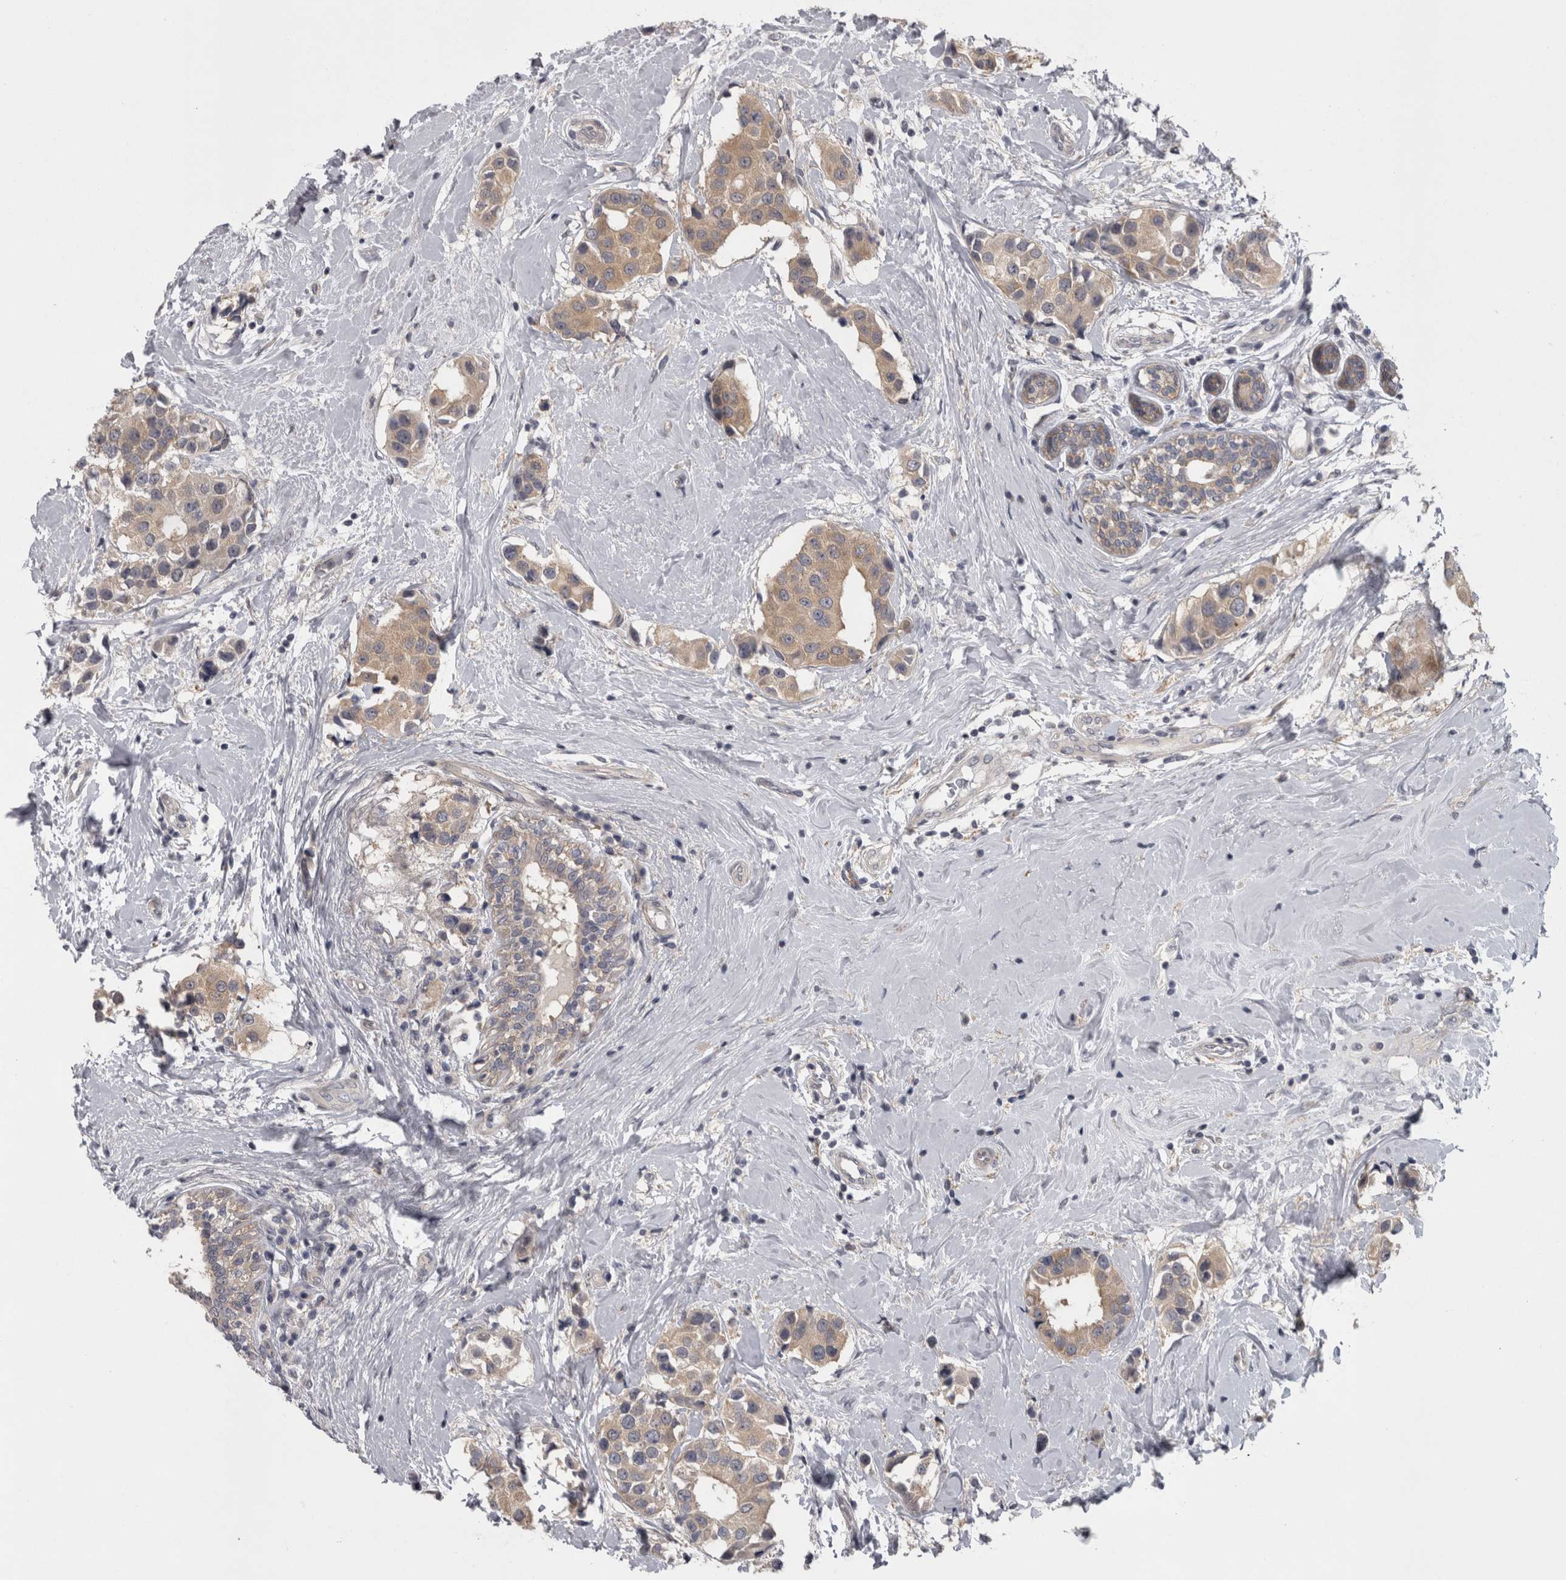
{"staining": {"intensity": "weak", "quantity": ">75%", "location": "cytoplasmic/membranous"}, "tissue": "breast cancer", "cell_type": "Tumor cells", "image_type": "cancer", "snomed": [{"axis": "morphology", "description": "Normal tissue, NOS"}, {"axis": "morphology", "description": "Duct carcinoma"}, {"axis": "topography", "description": "Breast"}], "caption": "Protein staining reveals weak cytoplasmic/membranous positivity in about >75% of tumor cells in breast cancer (invasive ductal carcinoma).", "gene": "PRKCI", "patient": {"sex": "female", "age": 39}}